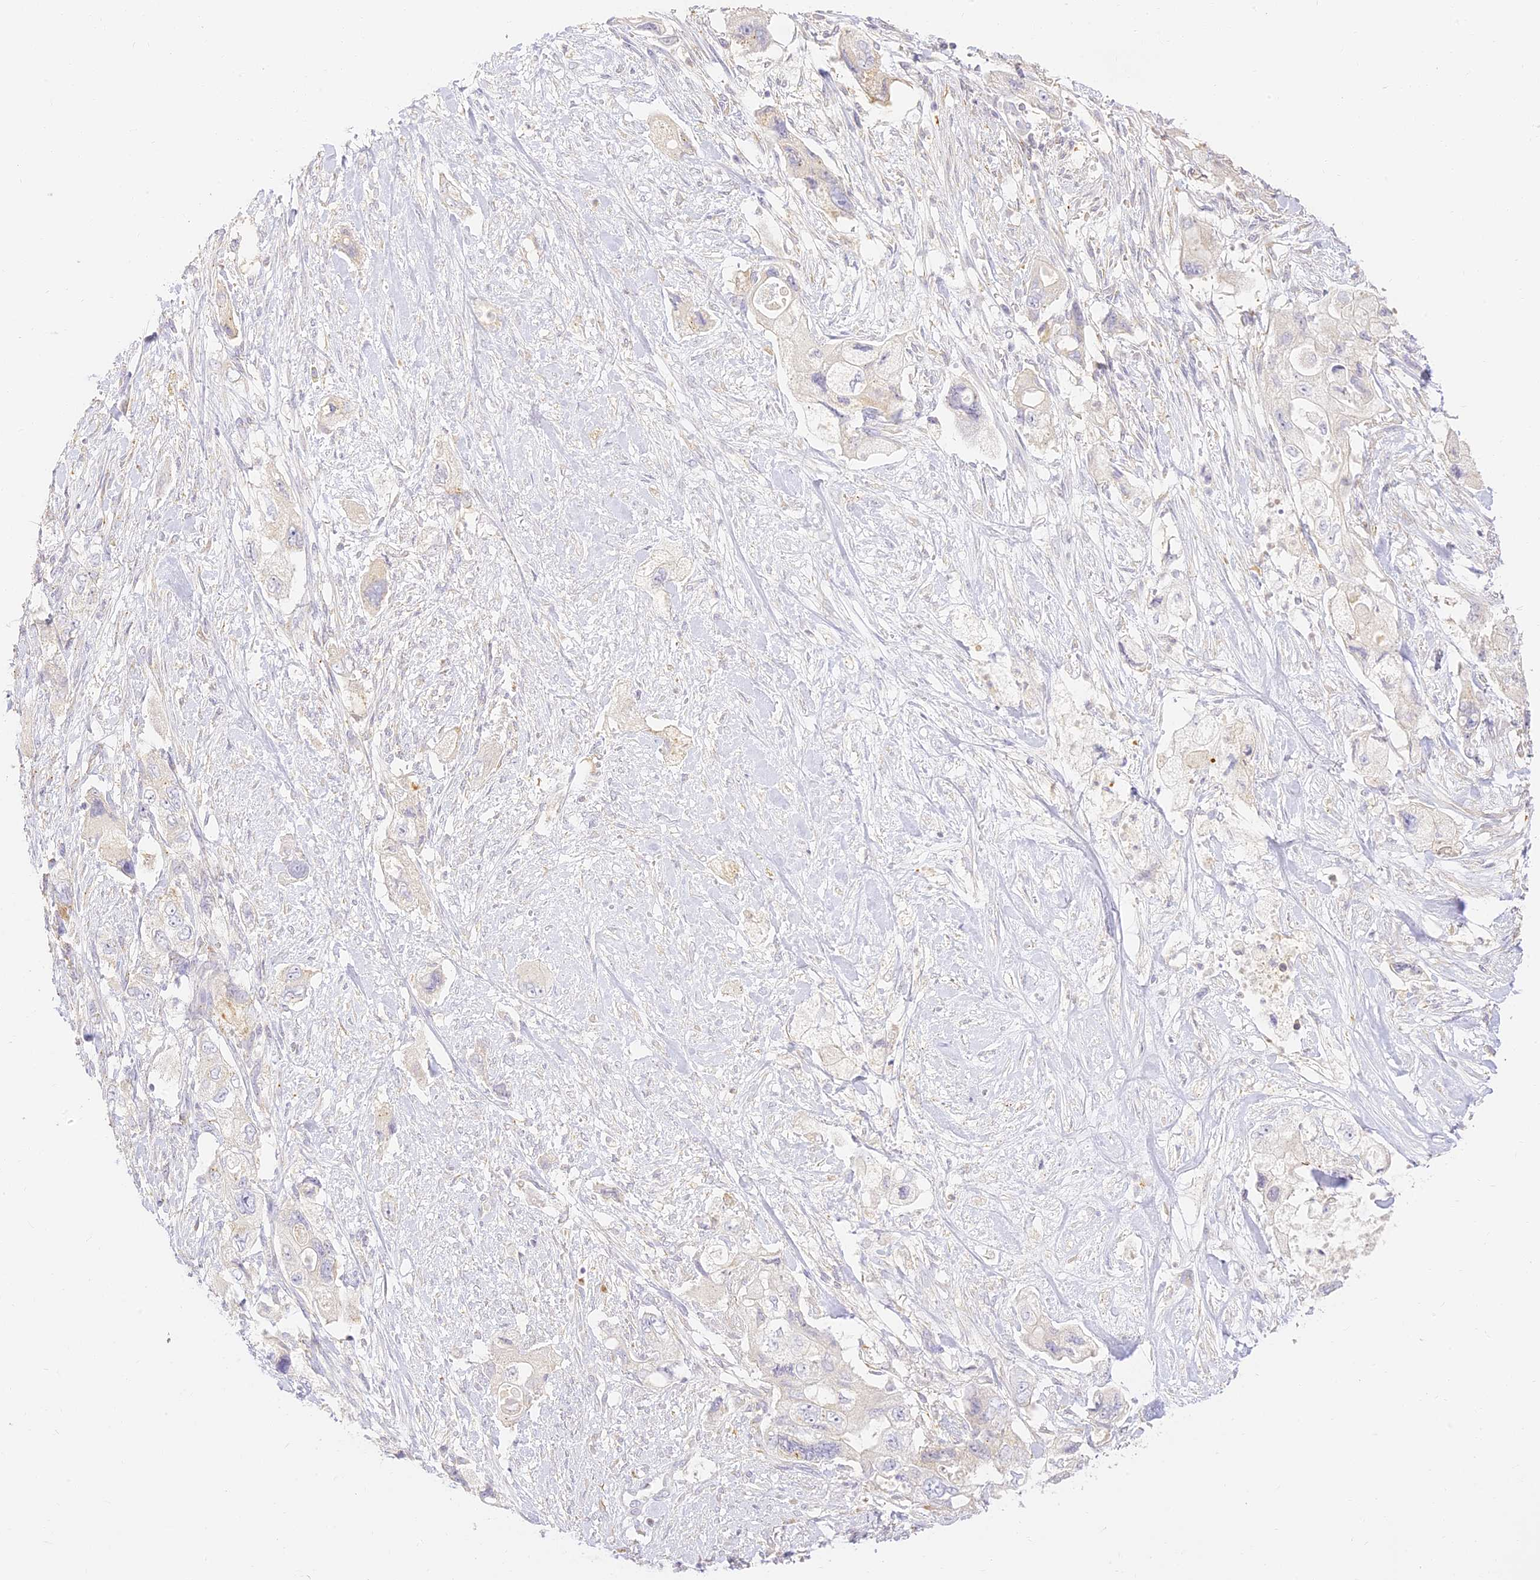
{"staining": {"intensity": "negative", "quantity": "none", "location": "none"}, "tissue": "pancreatic cancer", "cell_type": "Tumor cells", "image_type": "cancer", "snomed": [{"axis": "morphology", "description": "Adenocarcinoma, NOS"}, {"axis": "topography", "description": "Pancreas"}], "caption": "Pancreatic adenocarcinoma was stained to show a protein in brown. There is no significant expression in tumor cells.", "gene": "SEC13", "patient": {"sex": "female", "age": 73}}